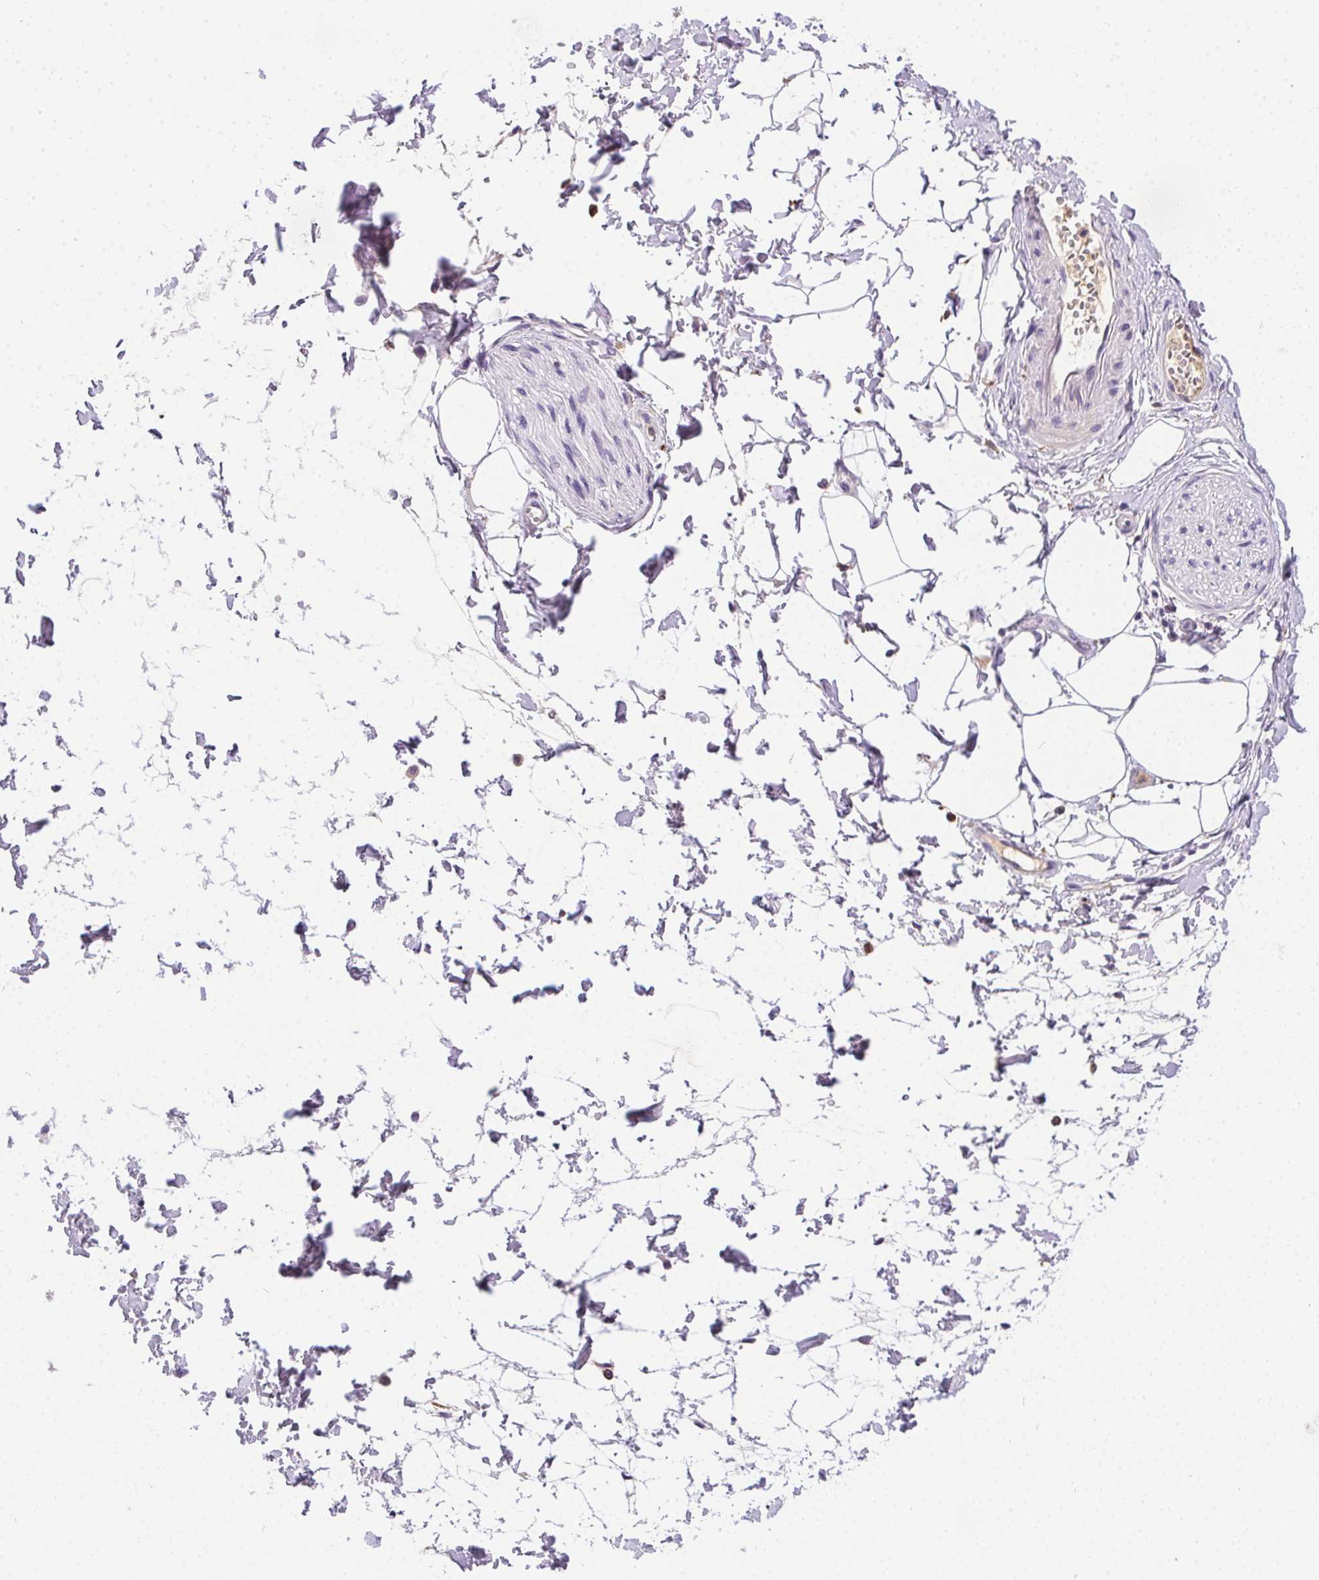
{"staining": {"intensity": "negative", "quantity": "none", "location": "none"}, "tissue": "adipose tissue", "cell_type": "Adipocytes", "image_type": "normal", "snomed": [{"axis": "morphology", "description": "Normal tissue, NOS"}, {"axis": "topography", "description": "Smooth muscle"}, {"axis": "topography", "description": "Peripheral nerve tissue"}], "caption": "High magnification brightfield microscopy of normal adipose tissue stained with DAB (3,3'-diaminobenzidine) (brown) and counterstained with hematoxylin (blue): adipocytes show no significant expression.", "gene": "SSTR4", "patient": {"sex": "male", "age": 58}}